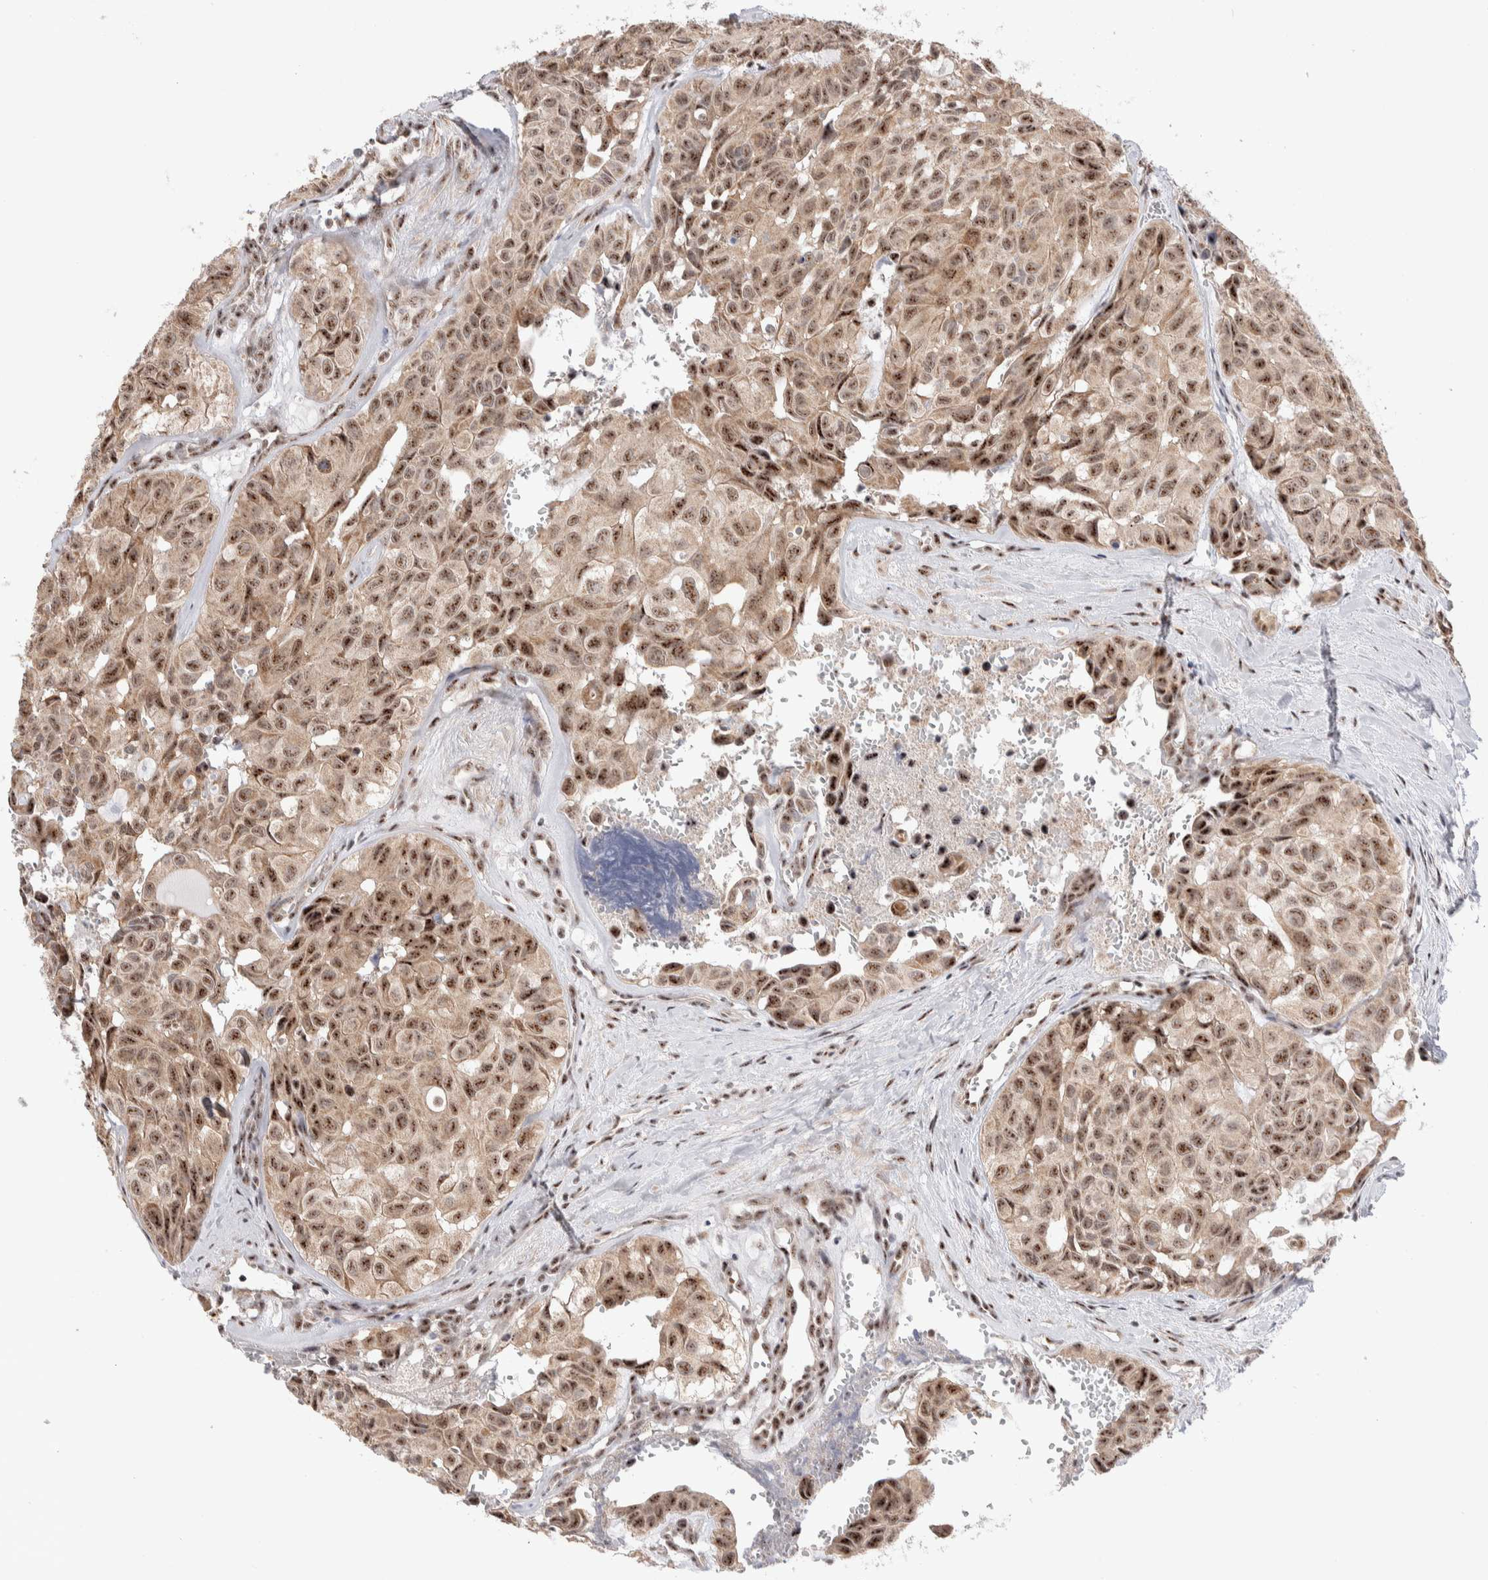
{"staining": {"intensity": "moderate", "quantity": ">75%", "location": "cytoplasmic/membranous,nuclear"}, "tissue": "head and neck cancer", "cell_type": "Tumor cells", "image_type": "cancer", "snomed": [{"axis": "morphology", "description": "Adenocarcinoma, NOS"}, {"axis": "topography", "description": "Salivary gland, NOS"}, {"axis": "topography", "description": "Head-Neck"}], "caption": "Head and neck cancer was stained to show a protein in brown. There is medium levels of moderate cytoplasmic/membranous and nuclear expression in approximately >75% of tumor cells. Using DAB (brown) and hematoxylin (blue) stains, captured at high magnification using brightfield microscopy.", "gene": "ZNF695", "patient": {"sex": "female", "age": 76}}